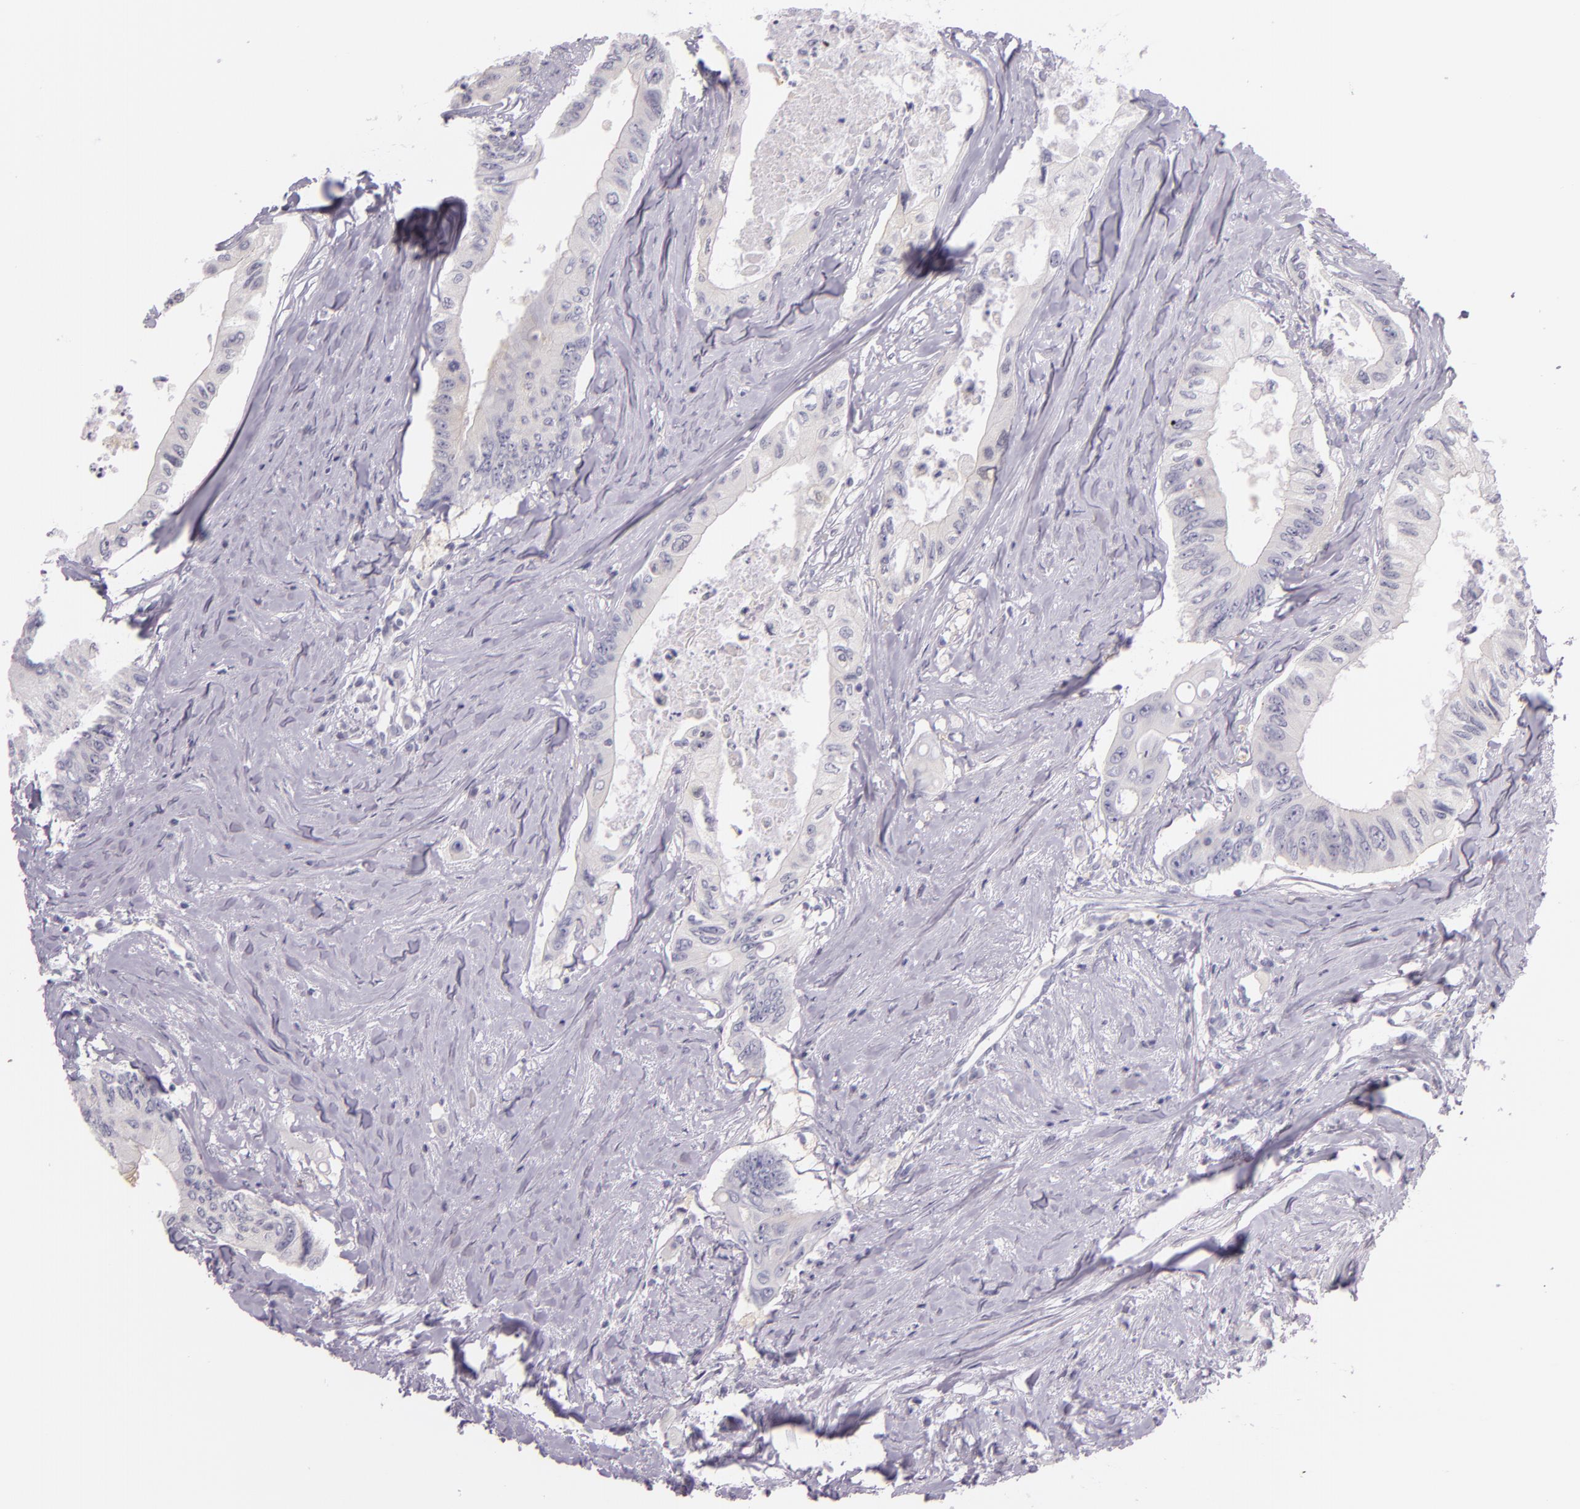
{"staining": {"intensity": "weak", "quantity": "25%-75%", "location": "cytoplasmic/membranous"}, "tissue": "colorectal cancer", "cell_type": "Tumor cells", "image_type": "cancer", "snomed": [{"axis": "morphology", "description": "Adenocarcinoma, NOS"}, {"axis": "topography", "description": "Colon"}], "caption": "Immunohistochemistry (IHC) (DAB) staining of human adenocarcinoma (colorectal) exhibits weak cytoplasmic/membranous protein staining in about 25%-75% of tumor cells. (DAB (3,3'-diaminobenzidine) IHC with brightfield microscopy, high magnification).", "gene": "HSP90AA1", "patient": {"sex": "male", "age": 65}}